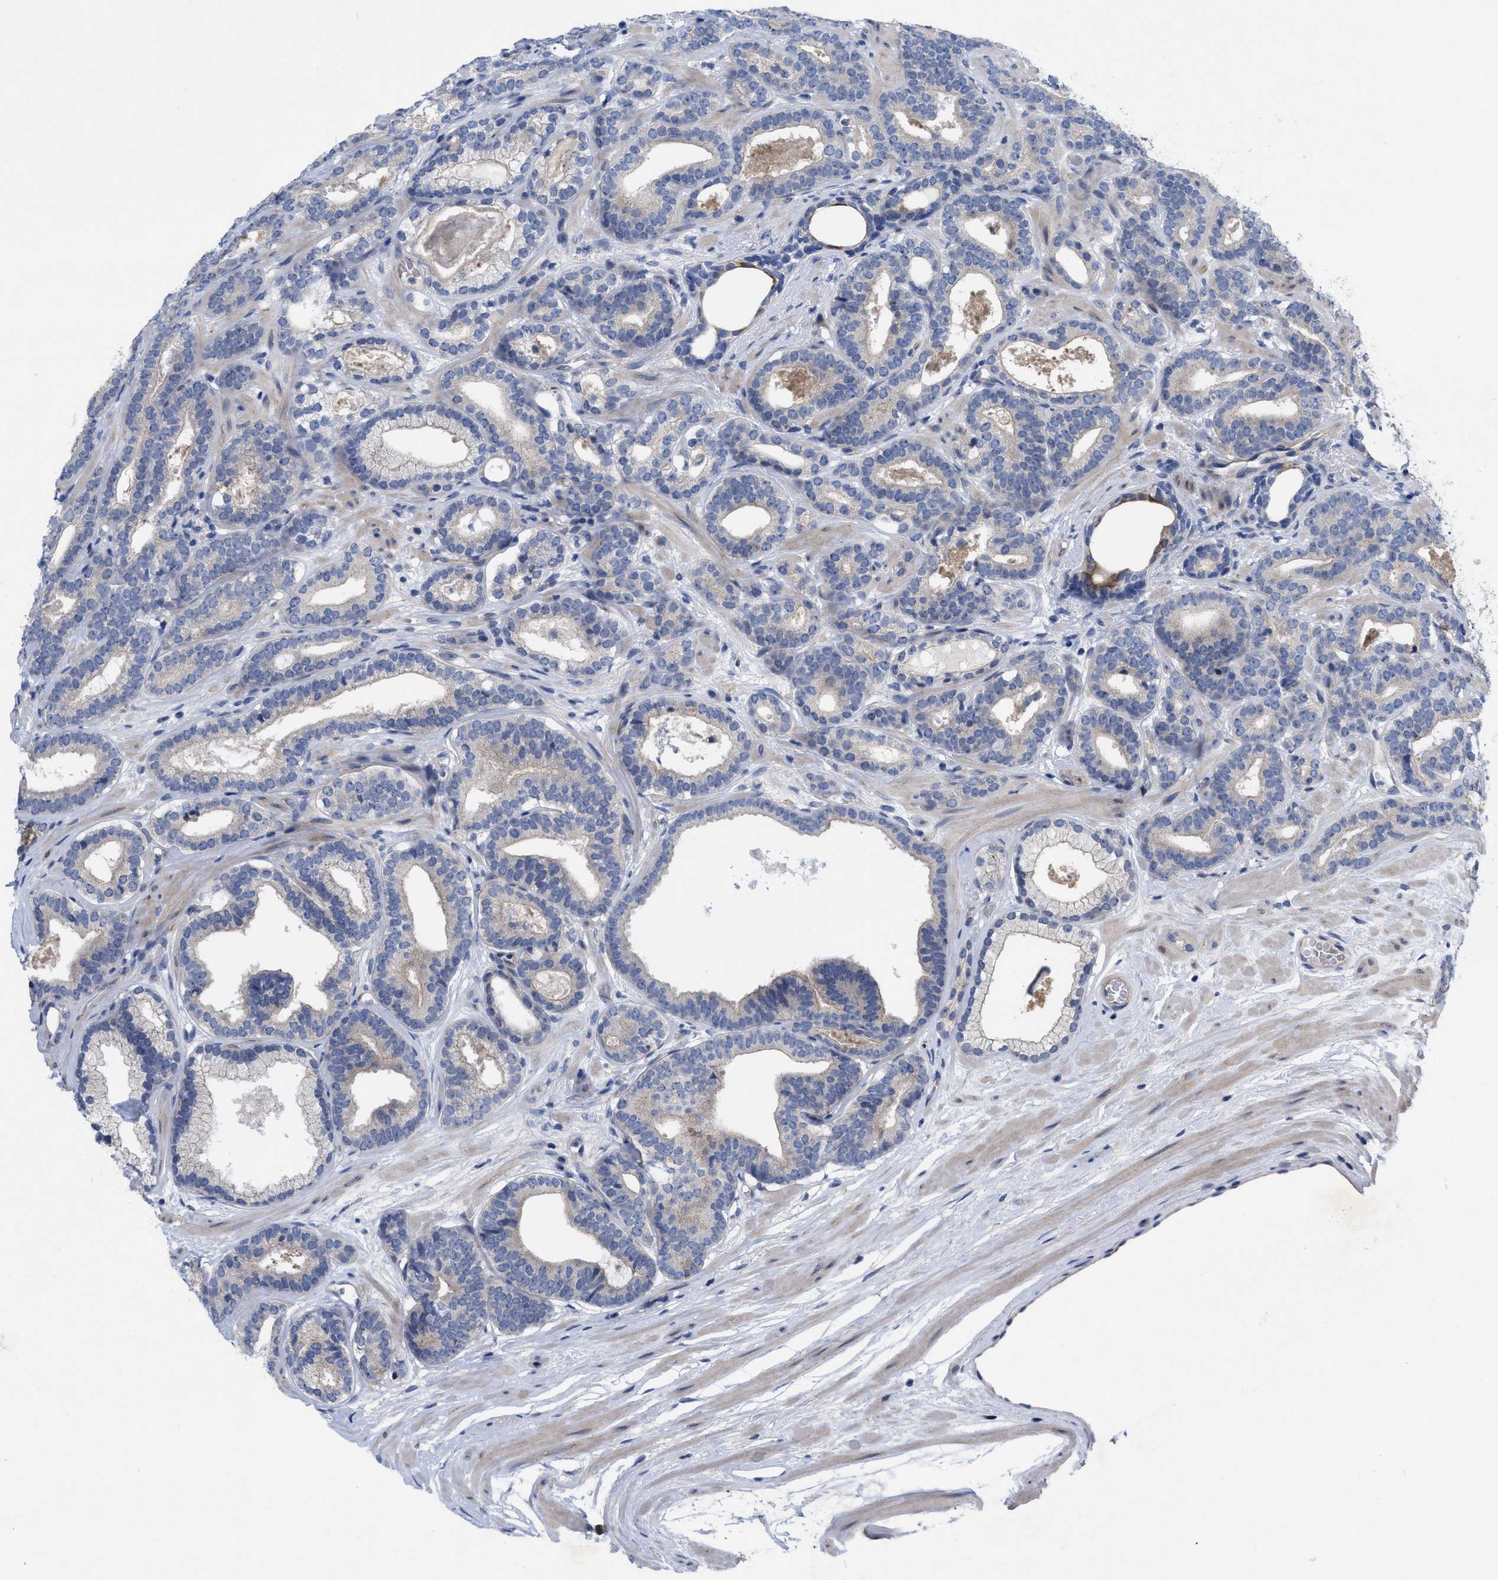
{"staining": {"intensity": "negative", "quantity": "none", "location": "none"}, "tissue": "prostate cancer", "cell_type": "Tumor cells", "image_type": "cancer", "snomed": [{"axis": "morphology", "description": "Adenocarcinoma, High grade"}, {"axis": "topography", "description": "Prostate"}], "caption": "Immunohistochemistry (IHC) of prostate cancer (adenocarcinoma (high-grade)) displays no expression in tumor cells.", "gene": "NDEL1", "patient": {"sex": "male", "age": 60}}